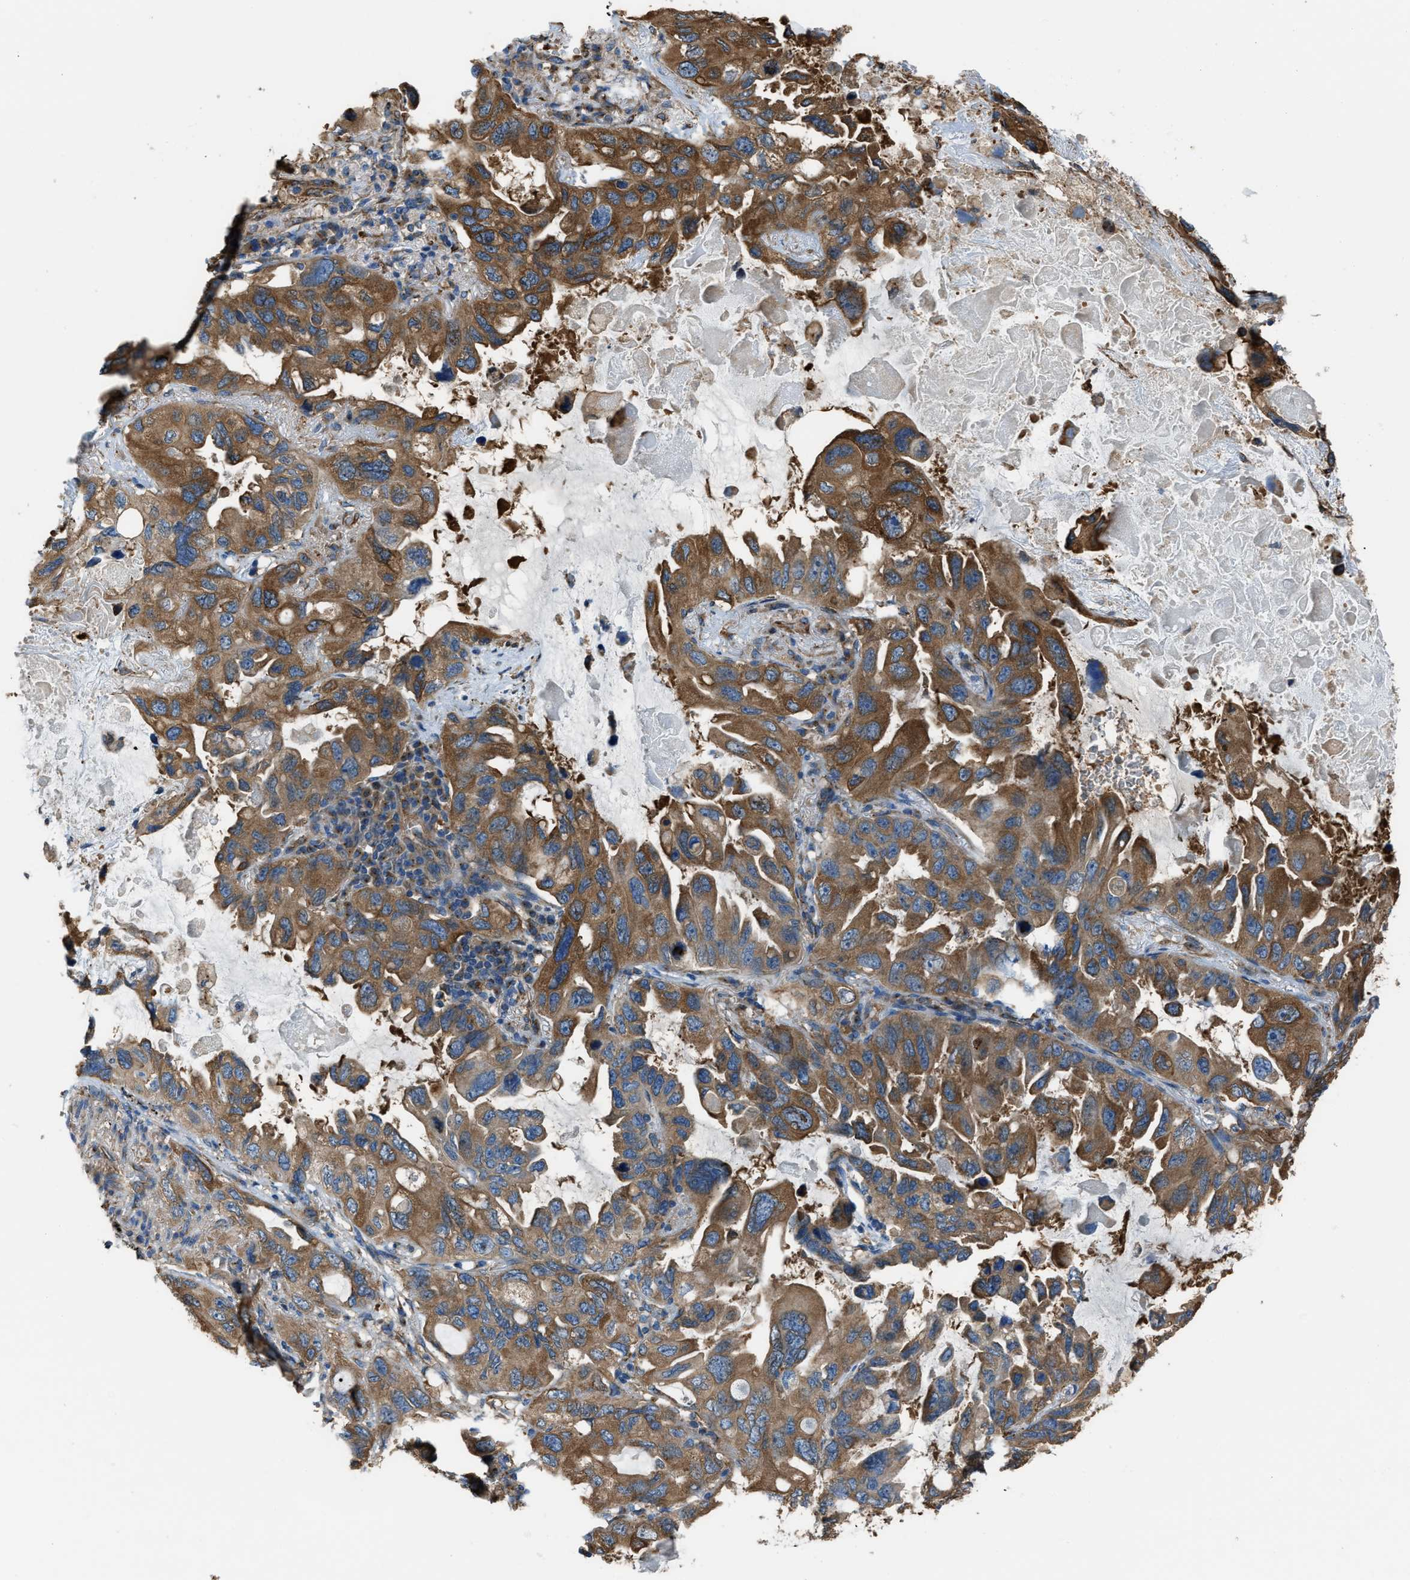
{"staining": {"intensity": "moderate", "quantity": ">75%", "location": "cytoplasmic/membranous"}, "tissue": "lung cancer", "cell_type": "Tumor cells", "image_type": "cancer", "snomed": [{"axis": "morphology", "description": "Squamous cell carcinoma, NOS"}, {"axis": "topography", "description": "Lung"}], "caption": "Moderate cytoplasmic/membranous expression for a protein is present in approximately >75% of tumor cells of squamous cell carcinoma (lung) using IHC.", "gene": "TRPC1", "patient": {"sex": "female", "age": 73}}